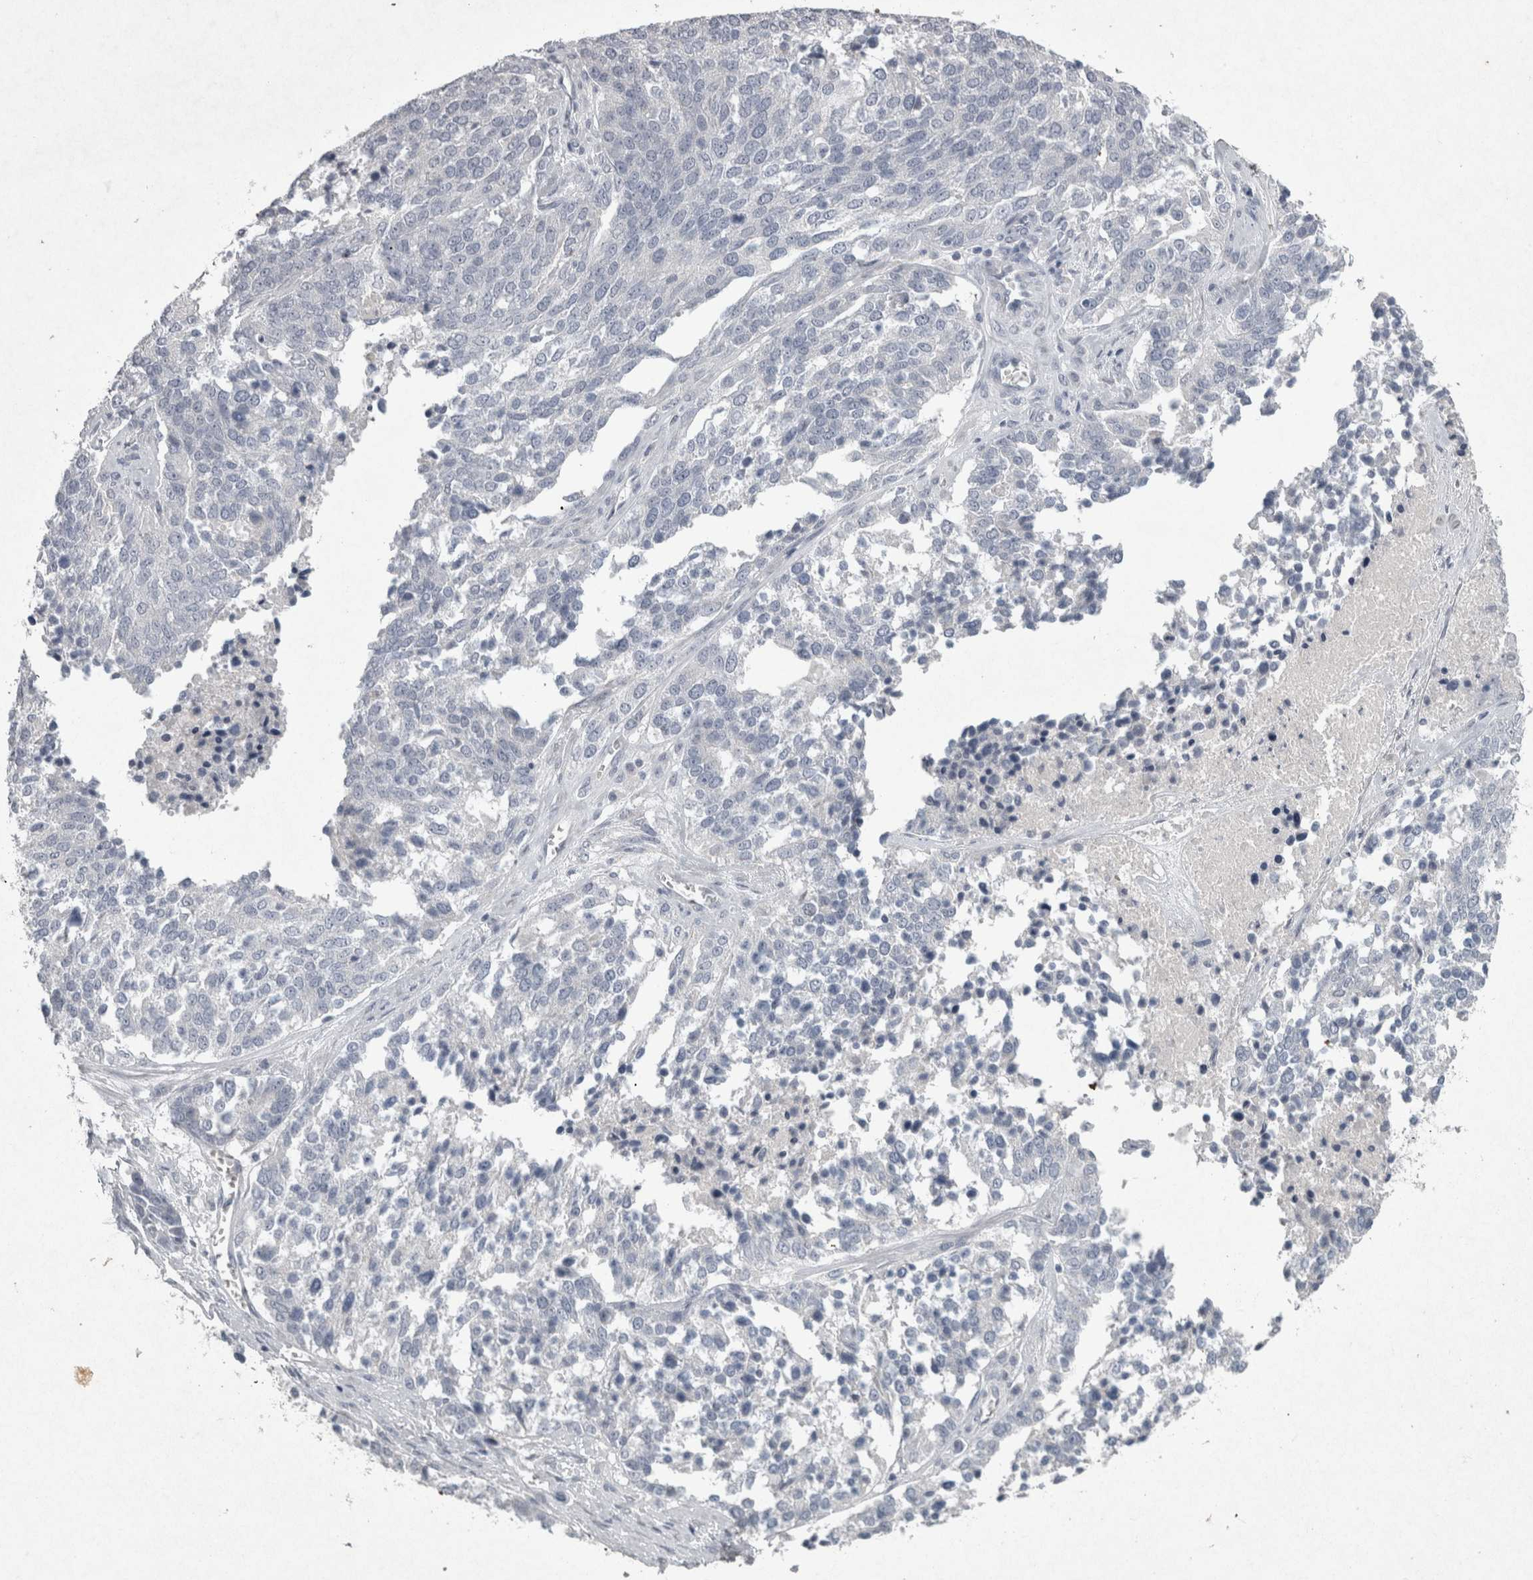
{"staining": {"intensity": "negative", "quantity": "none", "location": "none"}, "tissue": "ovarian cancer", "cell_type": "Tumor cells", "image_type": "cancer", "snomed": [{"axis": "morphology", "description": "Cystadenocarcinoma, serous, NOS"}, {"axis": "topography", "description": "Ovary"}], "caption": "Immunohistochemistry image of ovarian cancer (serous cystadenocarcinoma) stained for a protein (brown), which reveals no positivity in tumor cells.", "gene": "PDX1", "patient": {"sex": "female", "age": 44}}